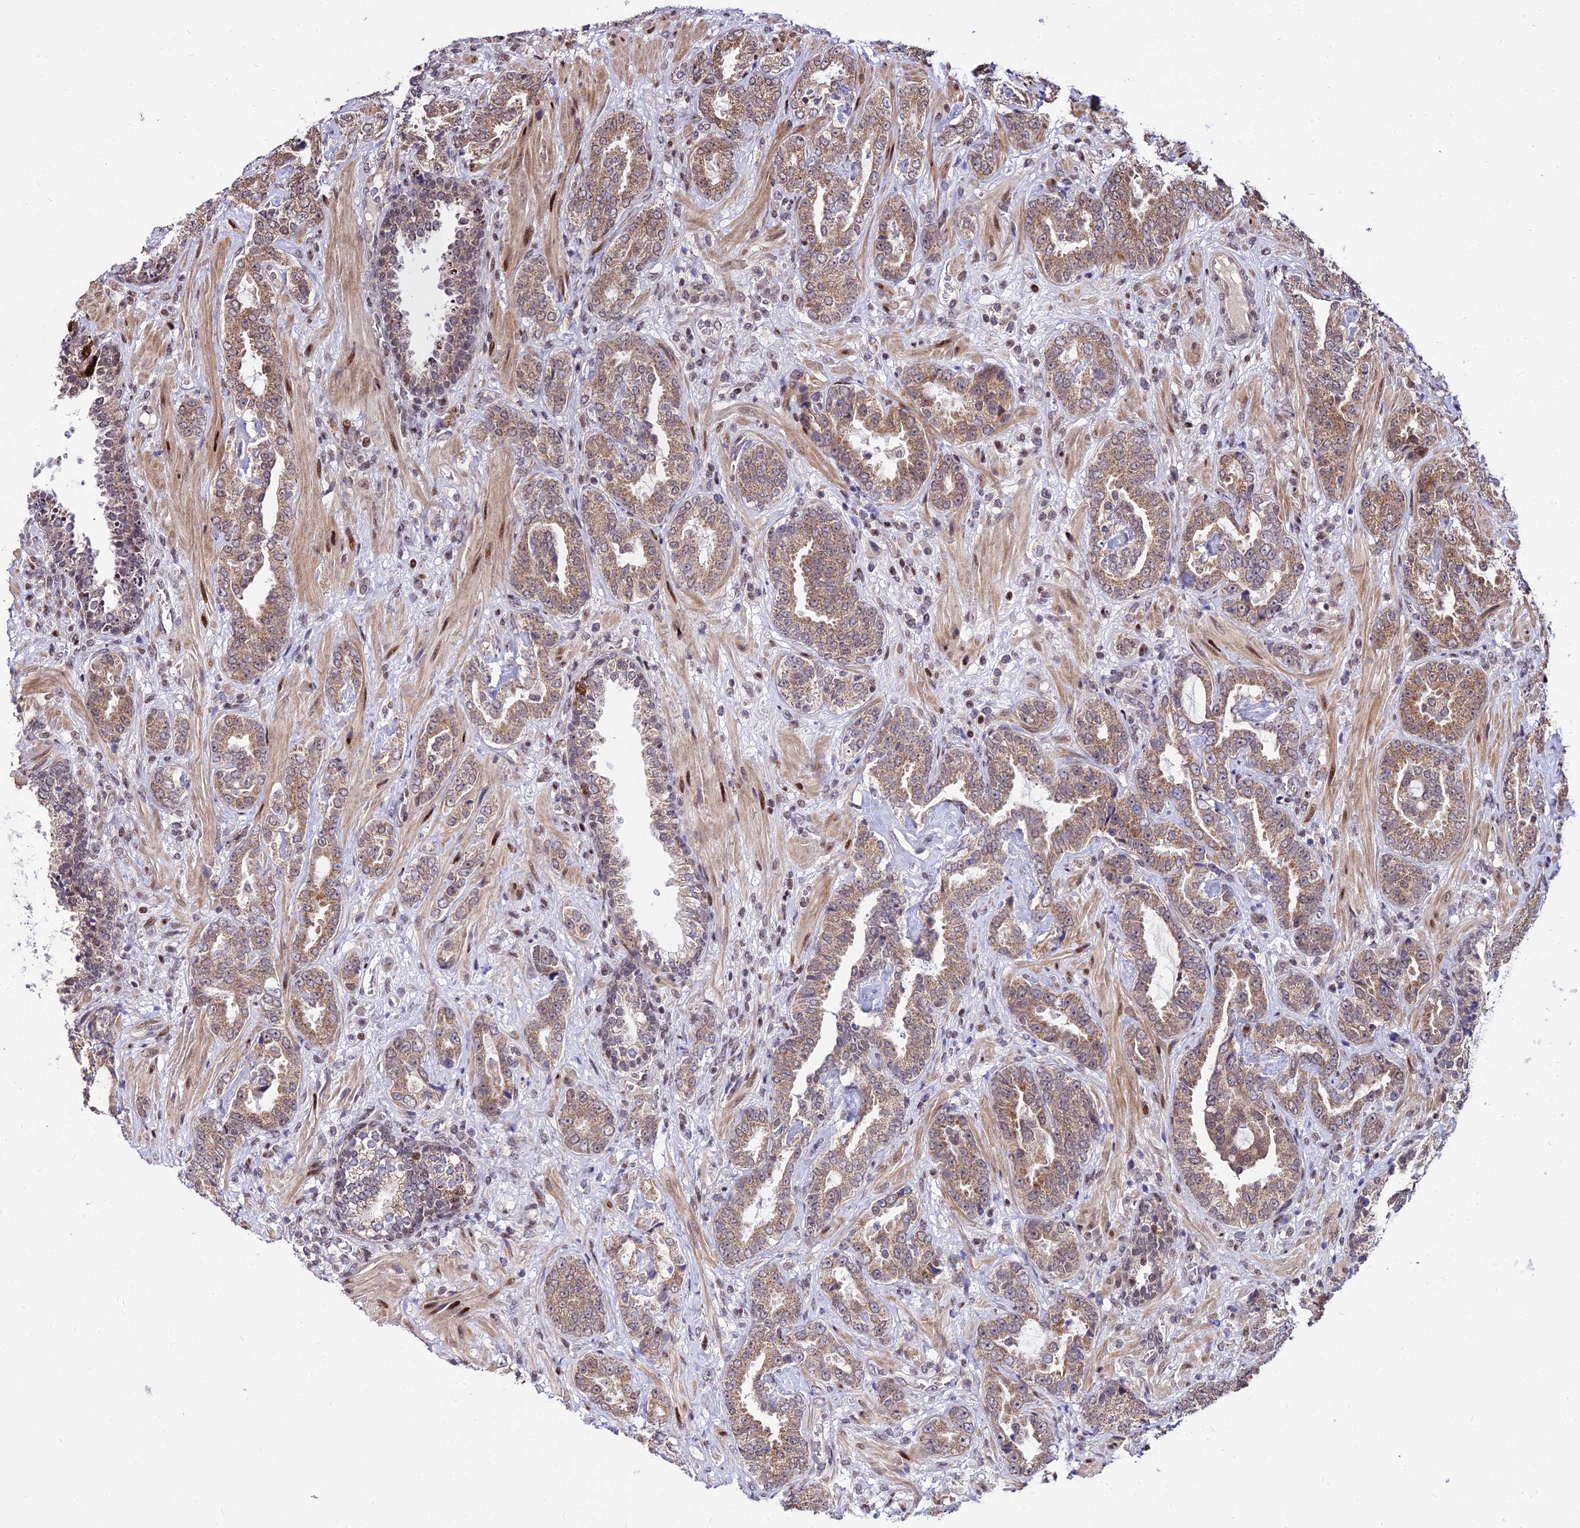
{"staining": {"intensity": "moderate", "quantity": ">75%", "location": "cytoplasmic/membranous"}, "tissue": "prostate cancer", "cell_type": "Tumor cells", "image_type": "cancer", "snomed": [{"axis": "morphology", "description": "Adenocarcinoma, High grade"}, {"axis": "topography", "description": "Prostate"}], "caption": "Moderate cytoplasmic/membranous staining is appreciated in approximately >75% of tumor cells in prostate high-grade adenocarcinoma.", "gene": "CIB3", "patient": {"sex": "male", "age": 71}}